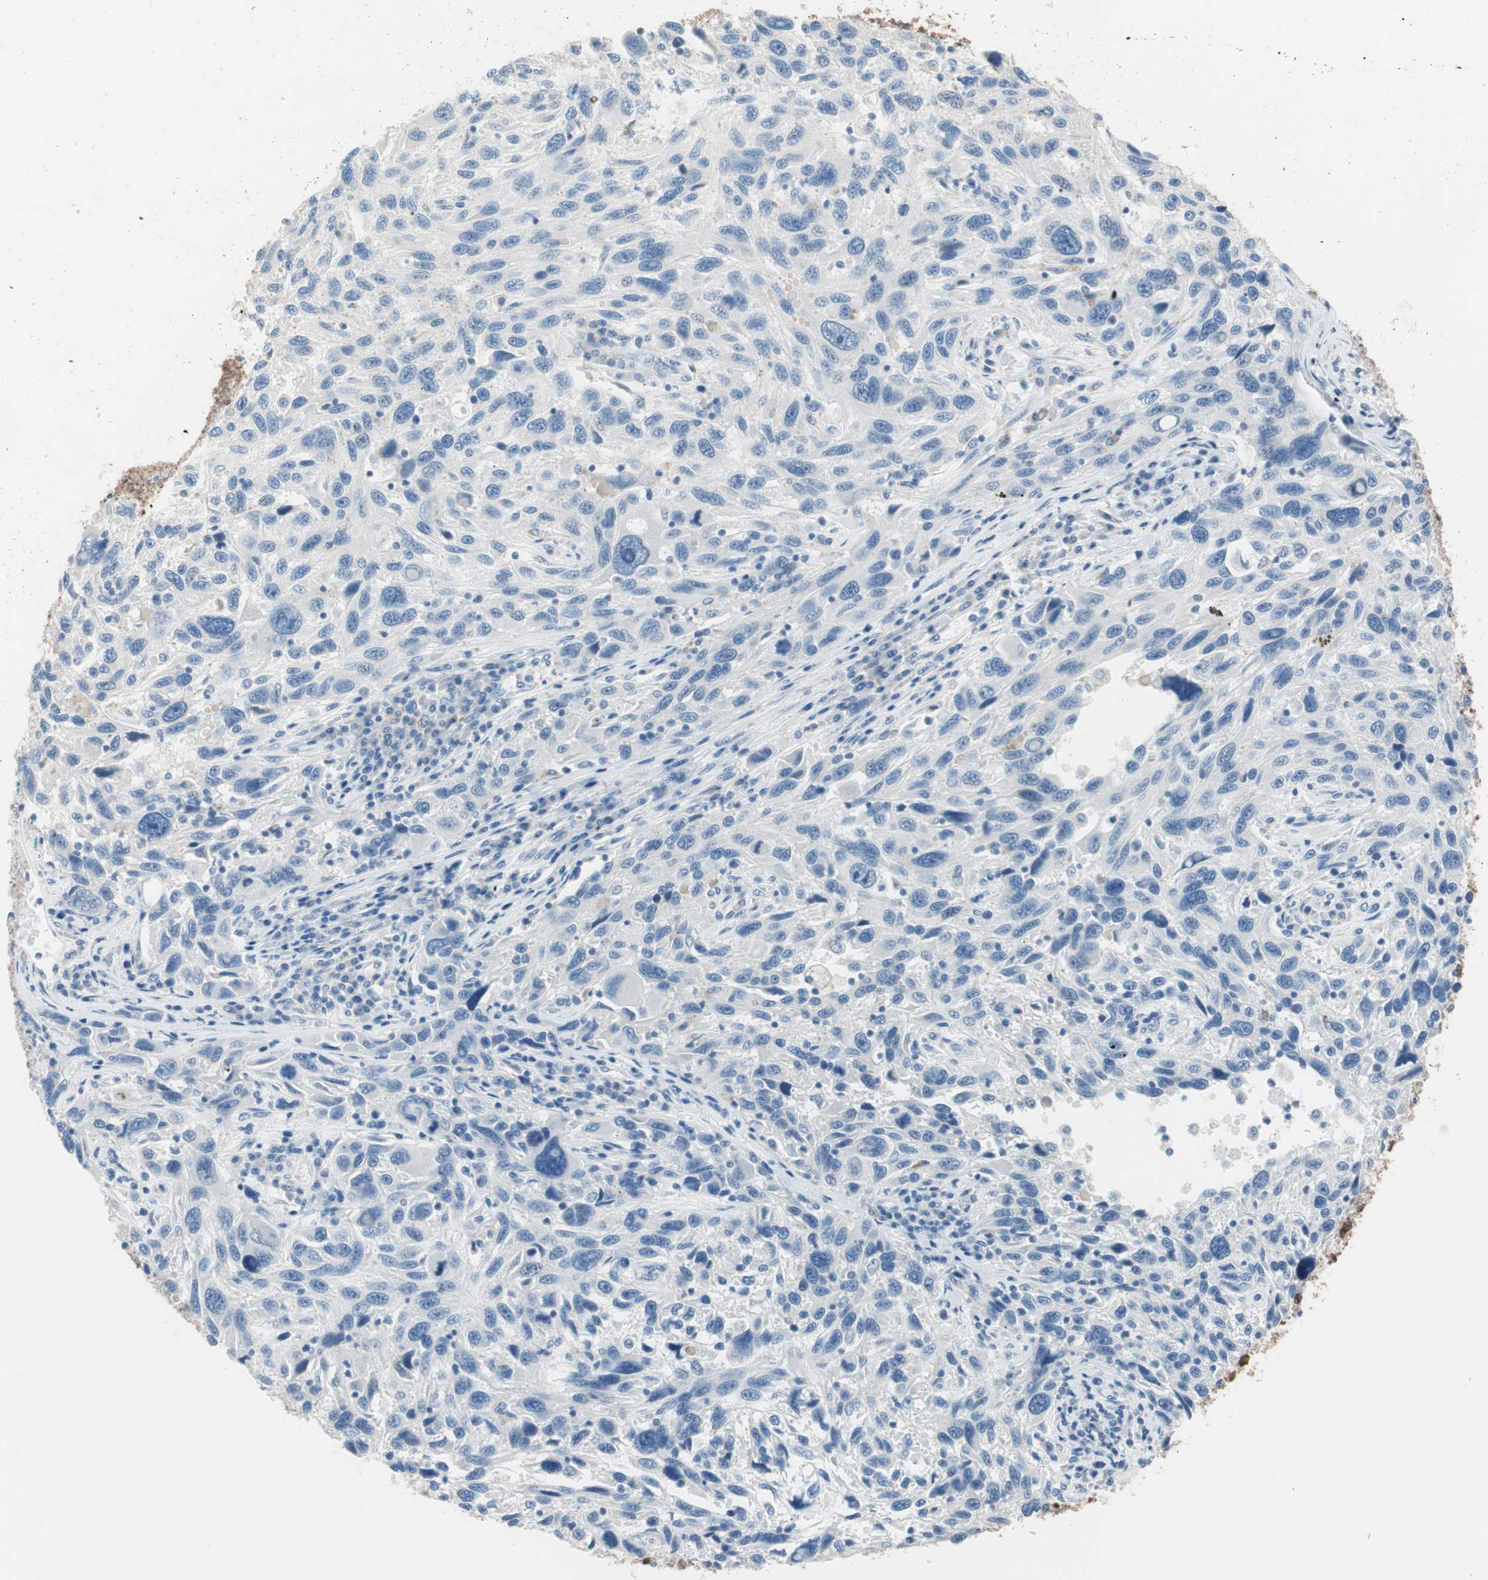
{"staining": {"intensity": "negative", "quantity": "none", "location": "none"}, "tissue": "melanoma", "cell_type": "Tumor cells", "image_type": "cancer", "snomed": [{"axis": "morphology", "description": "Malignant melanoma, NOS"}, {"axis": "topography", "description": "Skin"}], "caption": "Tumor cells show no significant positivity in malignant melanoma. The staining is performed using DAB (3,3'-diaminobenzidine) brown chromogen with nuclei counter-stained in using hematoxylin.", "gene": "VIL1", "patient": {"sex": "male", "age": 53}}